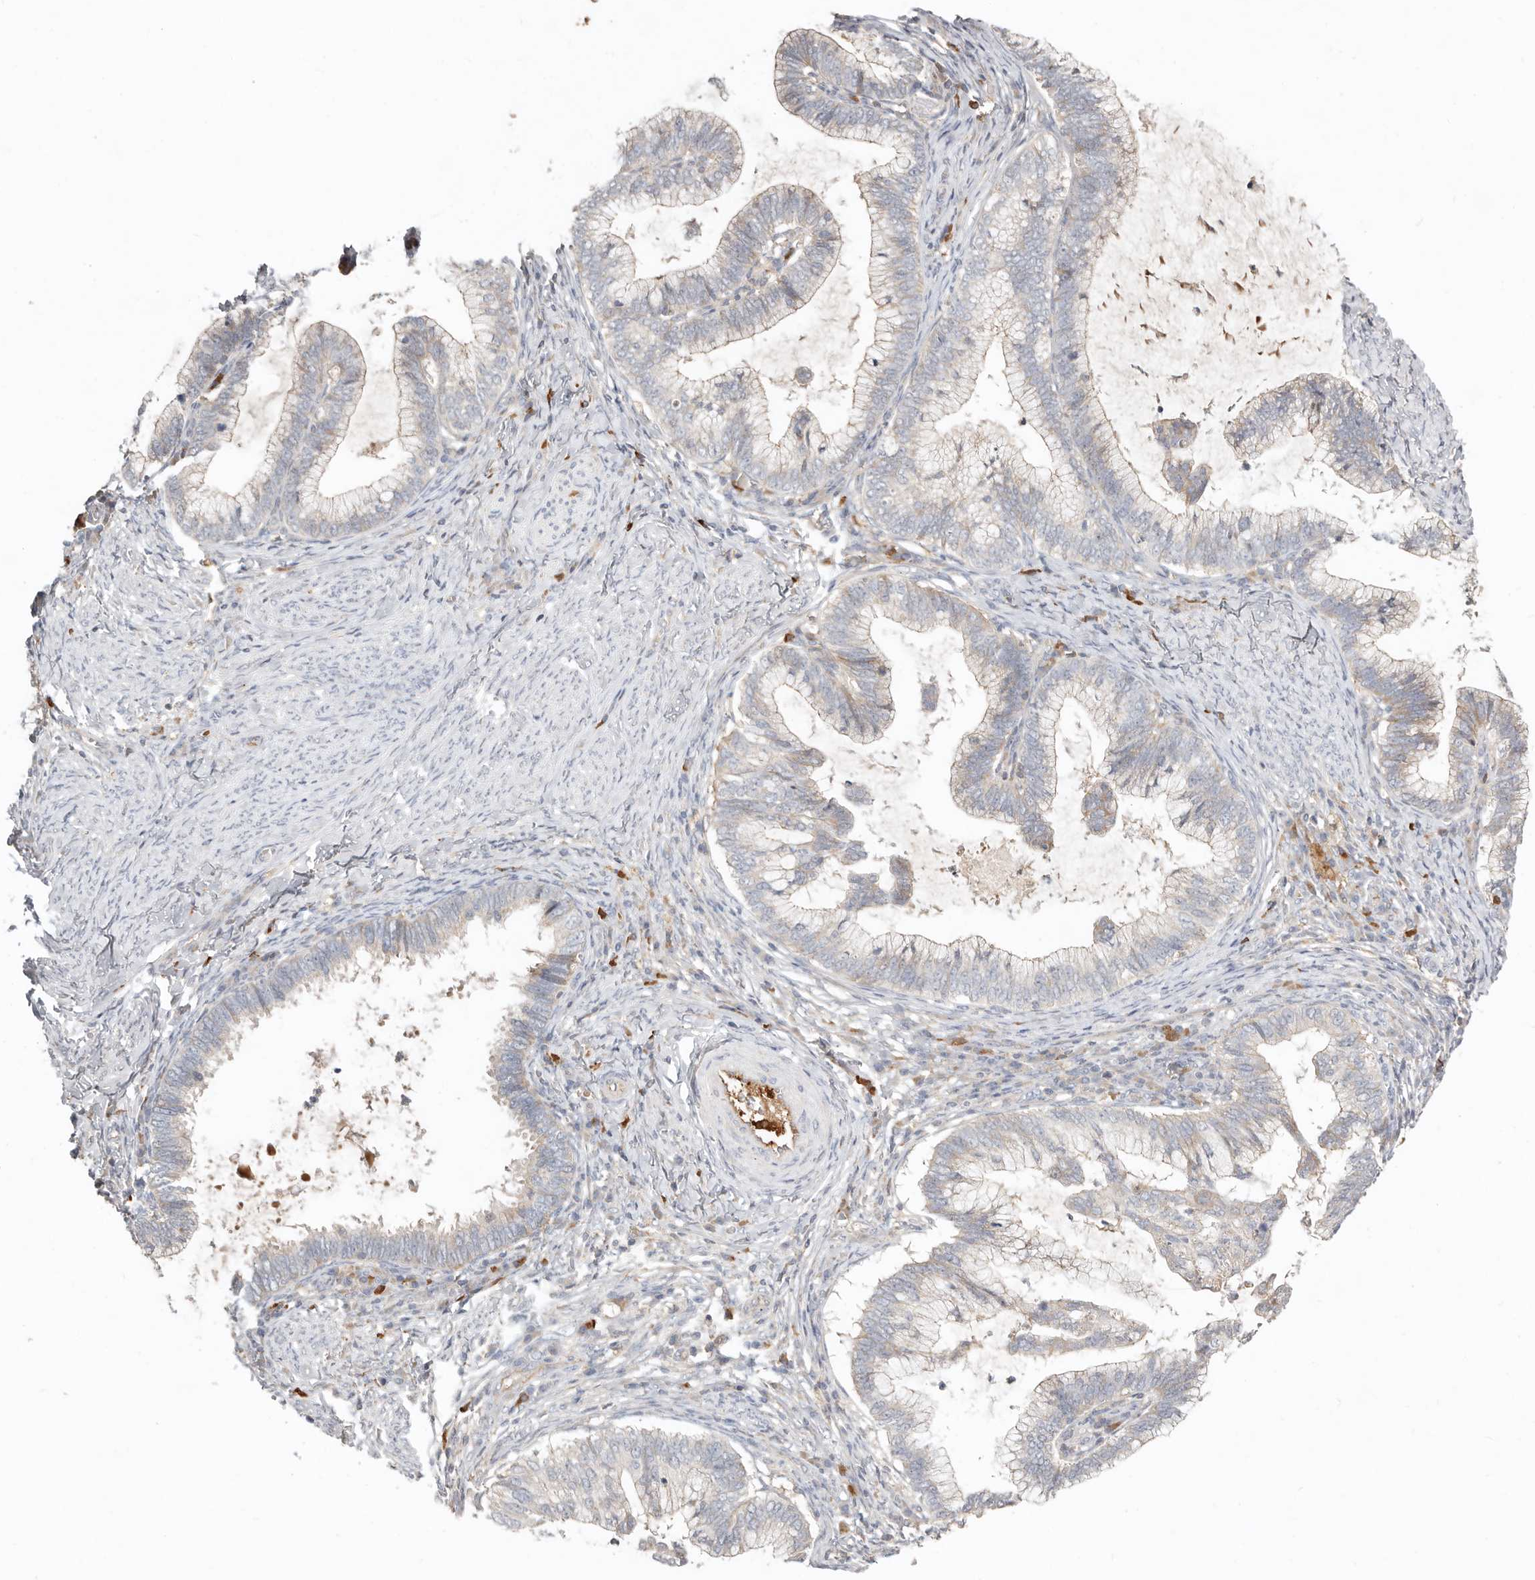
{"staining": {"intensity": "weak", "quantity": "25%-75%", "location": "cytoplasmic/membranous"}, "tissue": "cervical cancer", "cell_type": "Tumor cells", "image_type": "cancer", "snomed": [{"axis": "morphology", "description": "Adenocarcinoma, NOS"}, {"axis": "topography", "description": "Cervix"}], "caption": "Immunohistochemical staining of cervical adenocarcinoma exhibits low levels of weak cytoplasmic/membranous positivity in approximately 25%-75% of tumor cells.", "gene": "MTFR2", "patient": {"sex": "female", "age": 36}}